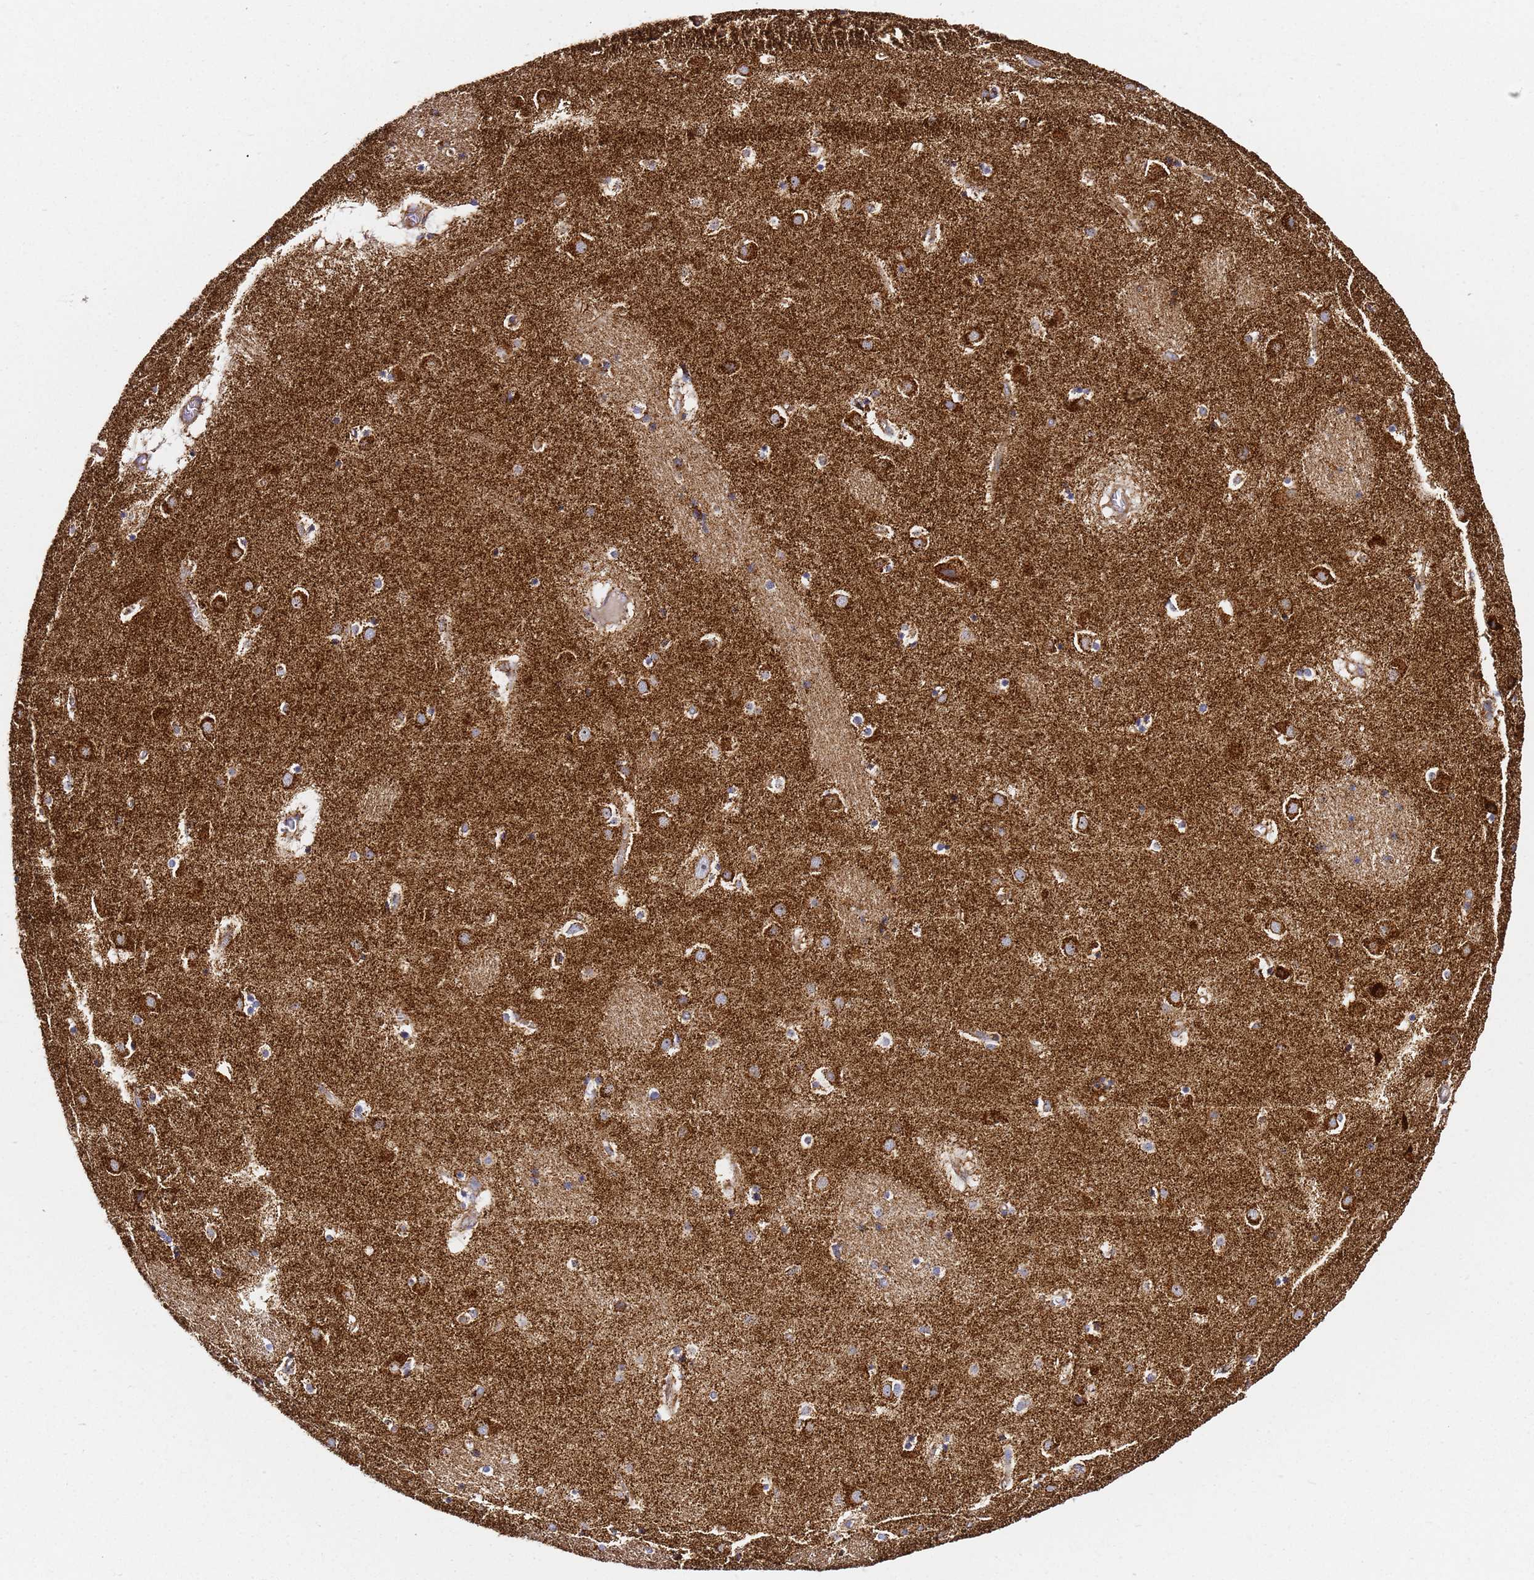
{"staining": {"intensity": "strong", "quantity": "<25%", "location": "cytoplasmic/membranous"}, "tissue": "caudate", "cell_type": "Glial cells", "image_type": "normal", "snomed": [{"axis": "morphology", "description": "Normal tissue, NOS"}, {"axis": "topography", "description": "Lateral ventricle wall"}], "caption": "Protein analysis of normal caudate reveals strong cytoplasmic/membranous staining in about <25% of glial cells. (IHC, brightfield microscopy, high magnification).", "gene": "NDUFA3", "patient": {"sex": "male", "age": 70}}